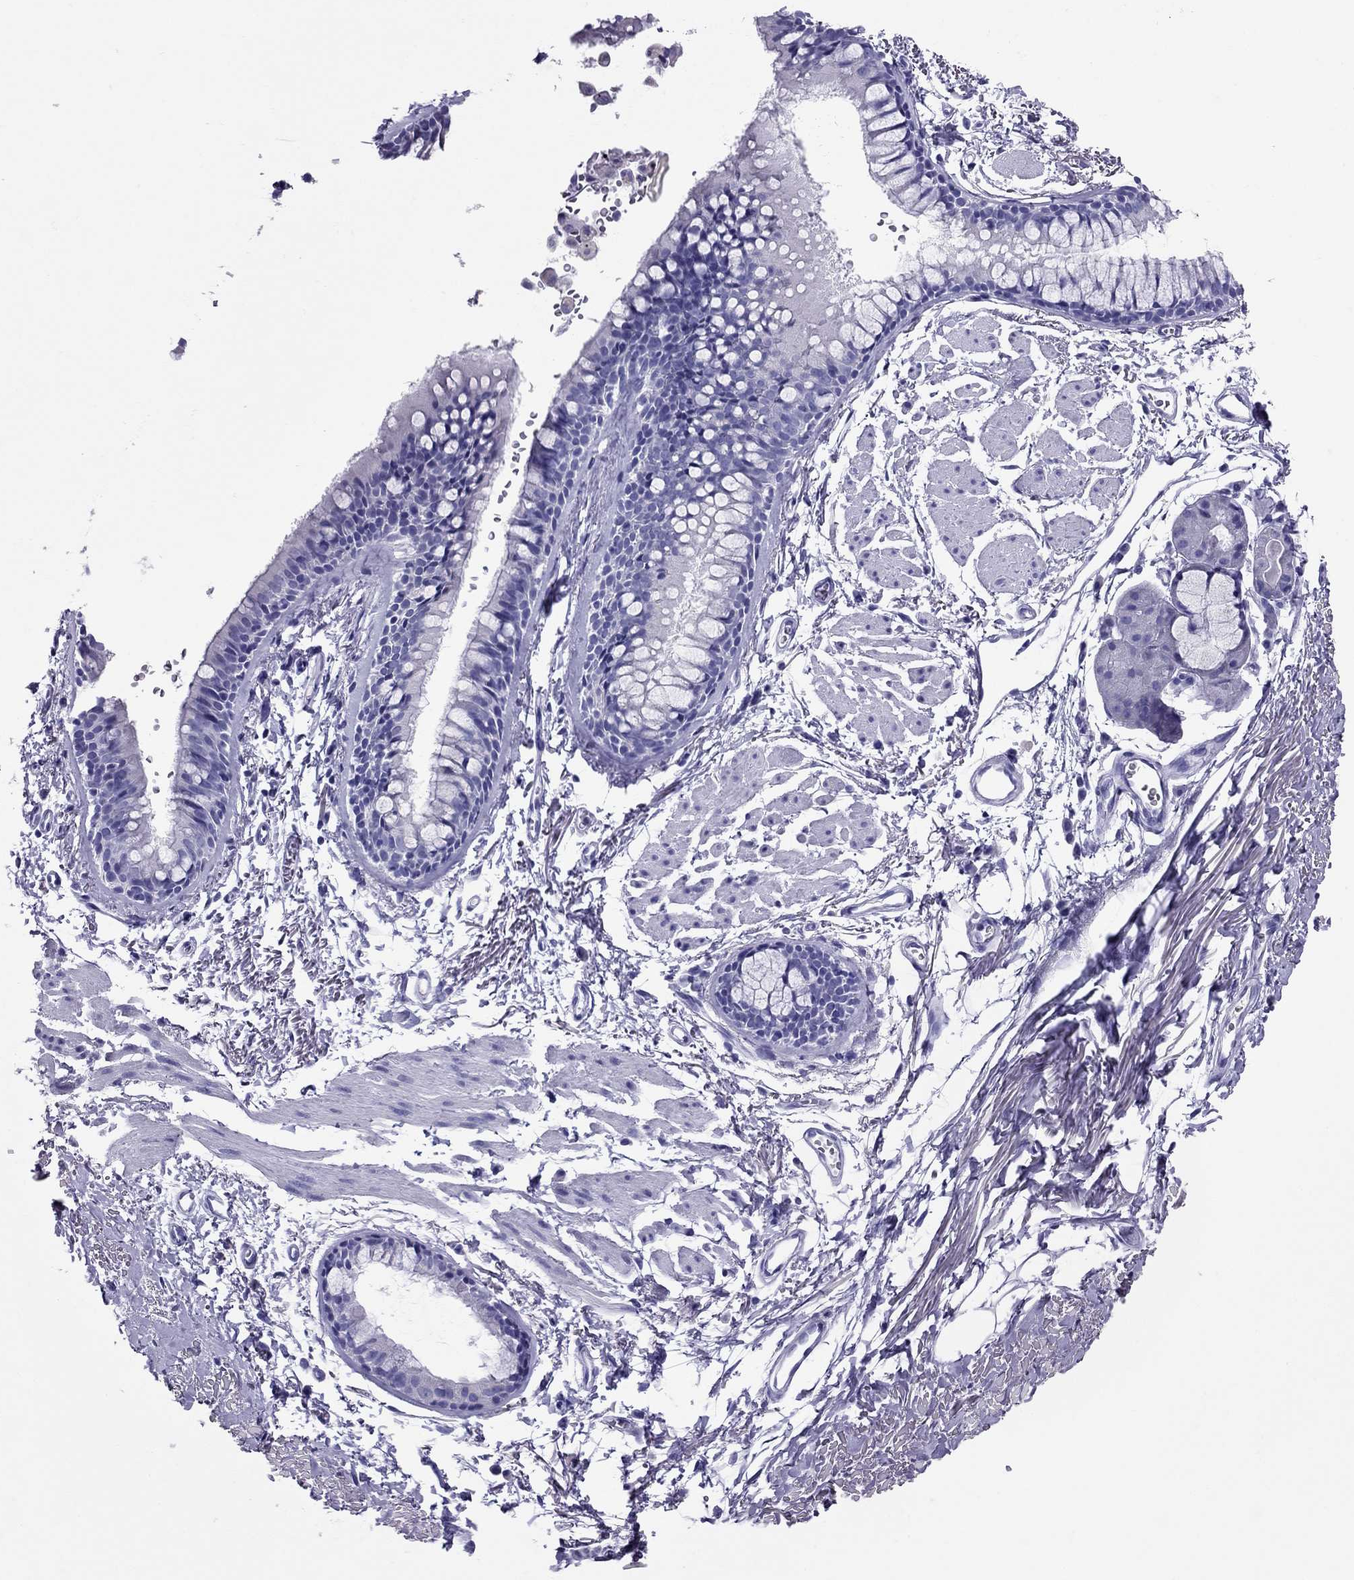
{"staining": {"intensity": "negative", "quantity": "none", "location": "none"}, "tissue": "soft tissue", "cell_type": "Fibroblasts", "image_type": "normal", "snomed": [{"axis": "morphology", "description": "Normal tissue, NOS"}, {"axis": "topography", "description": "Cartilage tissue"}, {"axis": "topography", "description": "Bronchus"}], "caption": "DAB (3,3'-diaminobenzidine) immunohistochemical staining of unremarkable soft tissue shows no significant staining in fibroblasts.", "gene": "AVPR1B", "patient": {"sex": "female", "age": 79}}